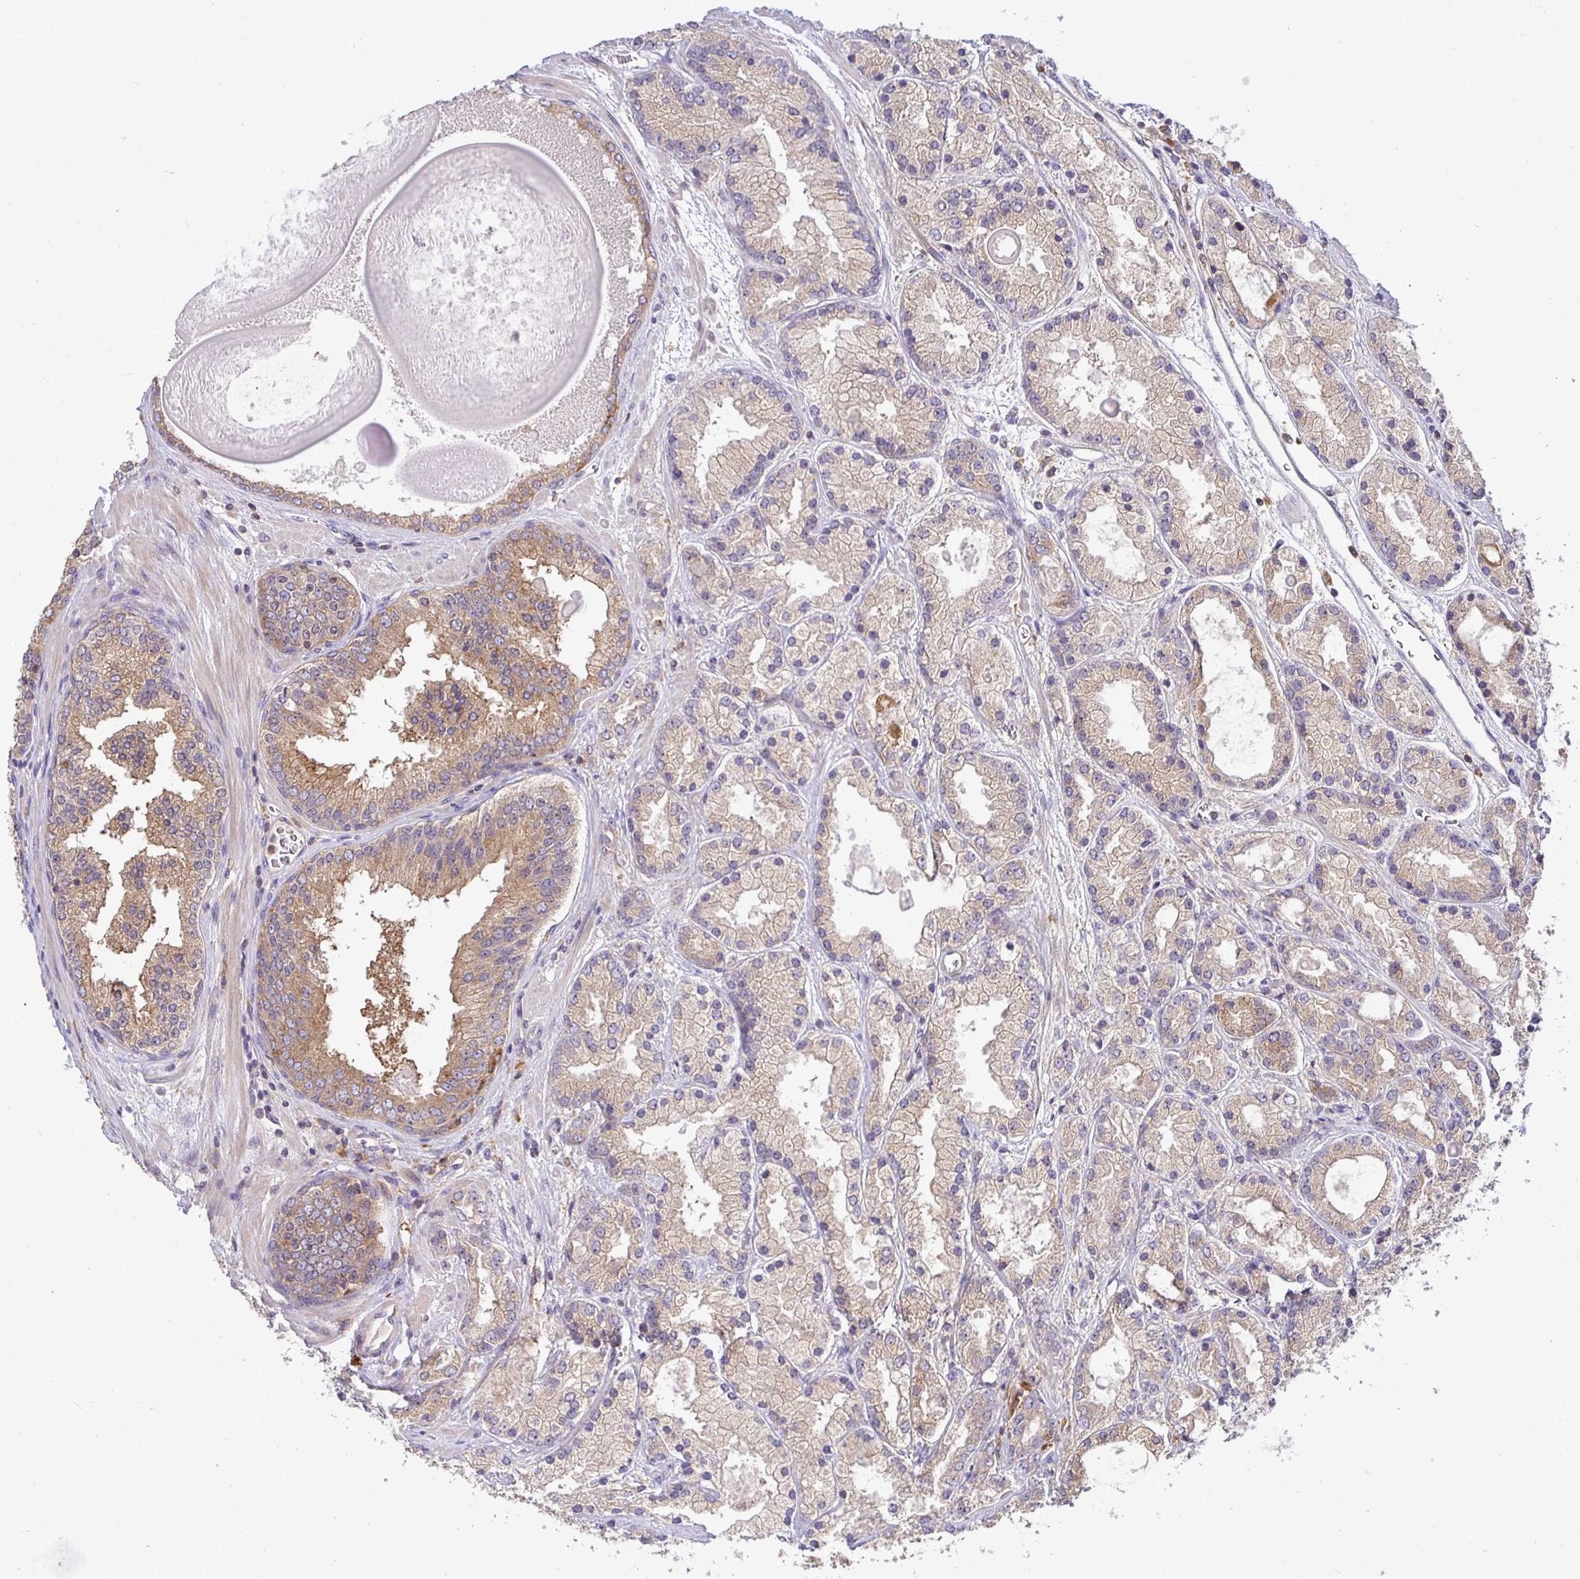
{"staining": {"intensity": "weak", "quantity": "25%-75%", "location": "cytoplasmic/membranous"}, "tissue": "prostate cancer", "cell_type": "Tumor cells", "image_type": "cancer", "snomed": [{"axis": "morphology", "description": "Adenocarcinoma, High grade"}, {"axis": "topography", "description": "Prostate"}], "caption": "Immunohistochemistry (IHC) (DAB) staining of prostate adenocarcinoma (high-grade) demonstrates weak cytoplasmic/membranous protein expression in about 25%-75% of tumor cells. Immunohistochemistry stains the protein in brown and the nuclei are stained blue.", "gene": "ATP6V1F", "patient": {"sex": "male", "age": 67}}